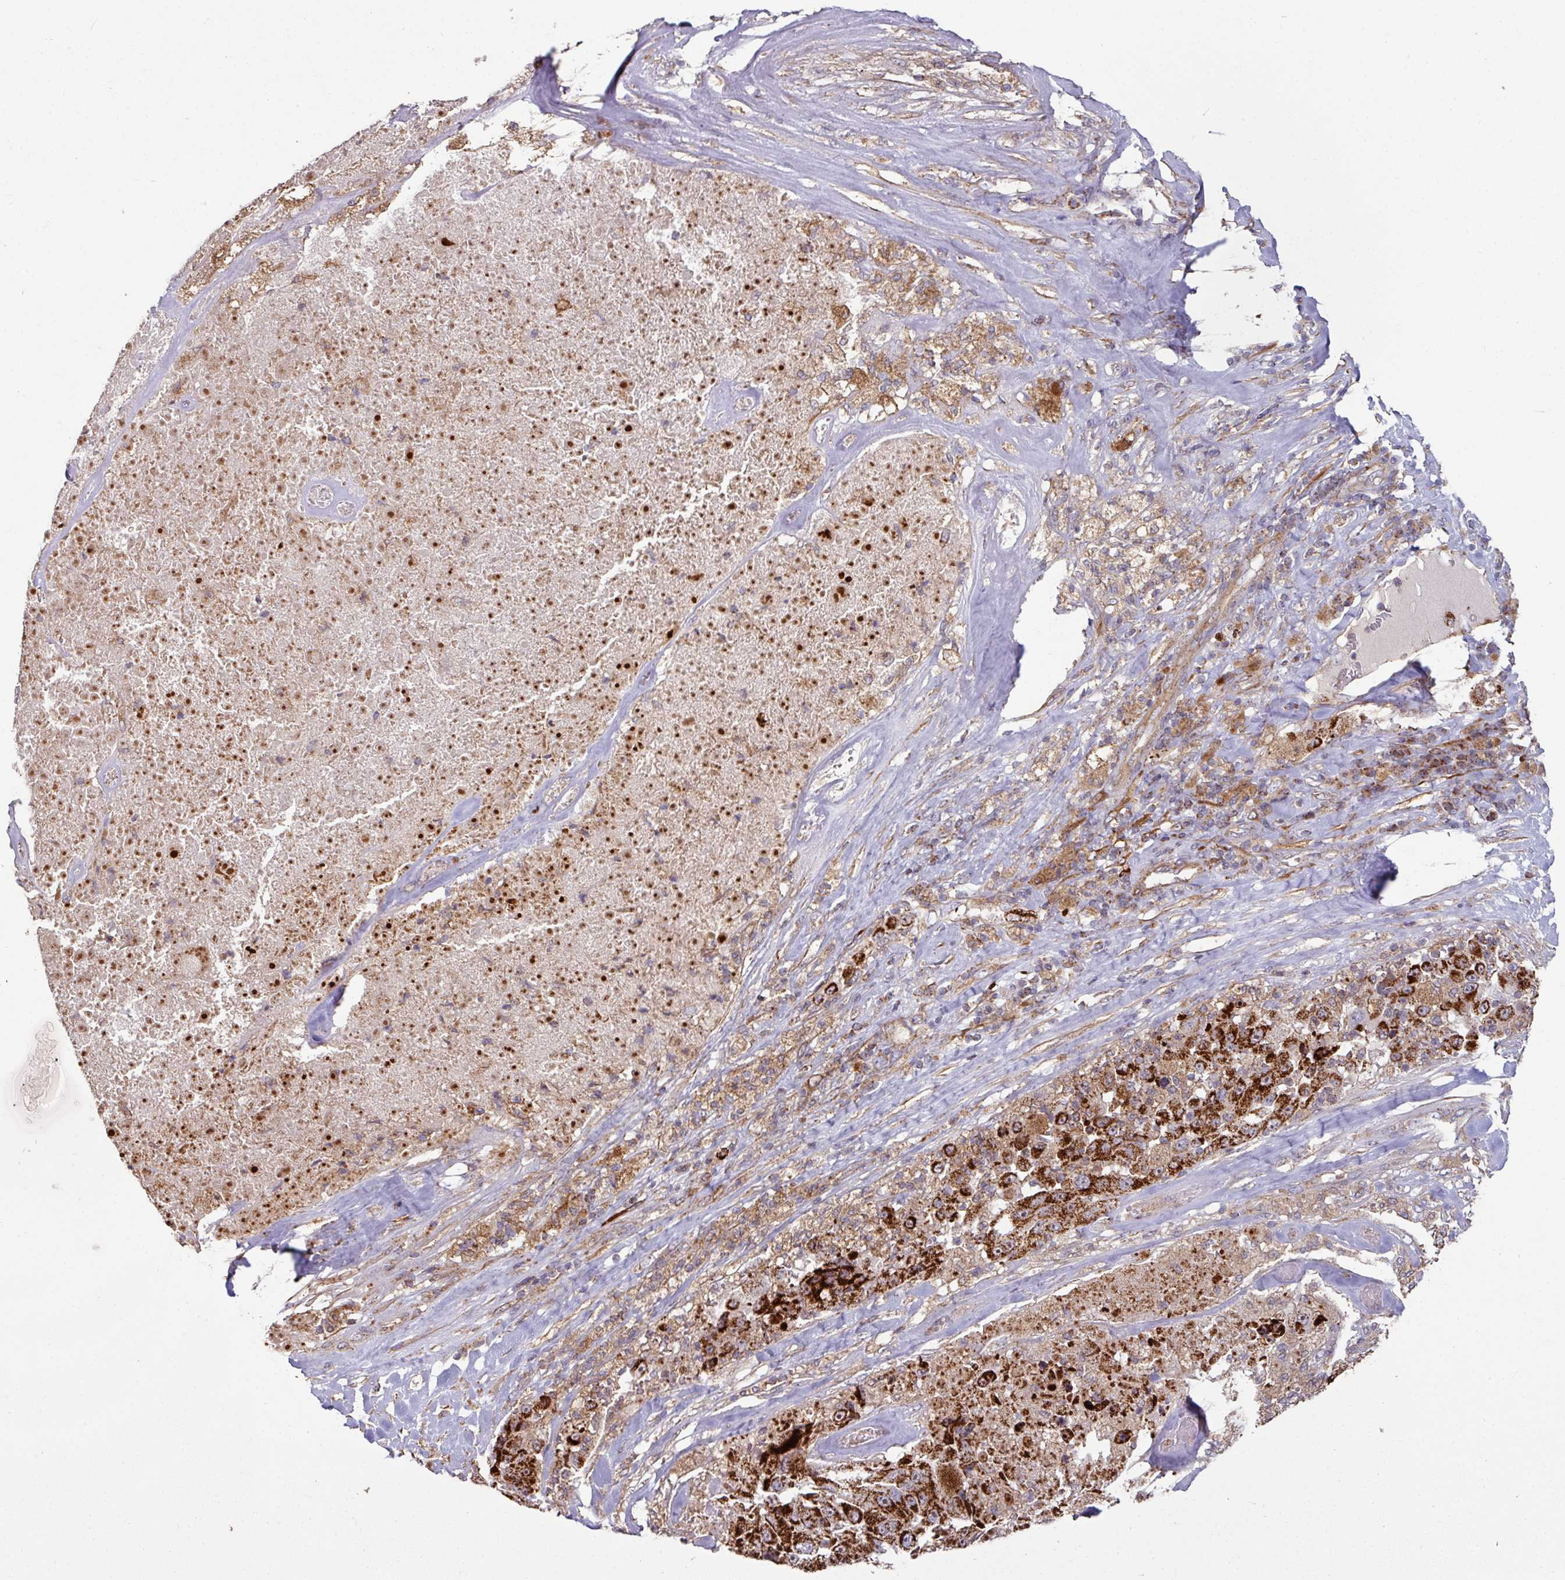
{"staining": {"intensity": "strong", "quantity": ">75%", "location": "cytoplasmic/membranous"}, "tissue": "melanoma", "cell_type": "Tumor cells", "image_type": "cancer", "snomed": [{"axis": "morphology", "description": "Malignant melanoma, Metastatic site"}, {"axis": "topography", "description": "Lymph node"}], "caption": "High-magnification brightfield microscopy of melanoma stained with DAB (brown) and counterstained with hematoxylin (blue). tumor cells exhibit strong cytoplasmic/membranous positivity is appreciated in about>75% of cells. (DAB (3,3'-diaminobenzidine) IHC with brightfield microscopy, high magnification).", "gene": "OR2D3", "patient": {"sex": "male", "age": 62}}